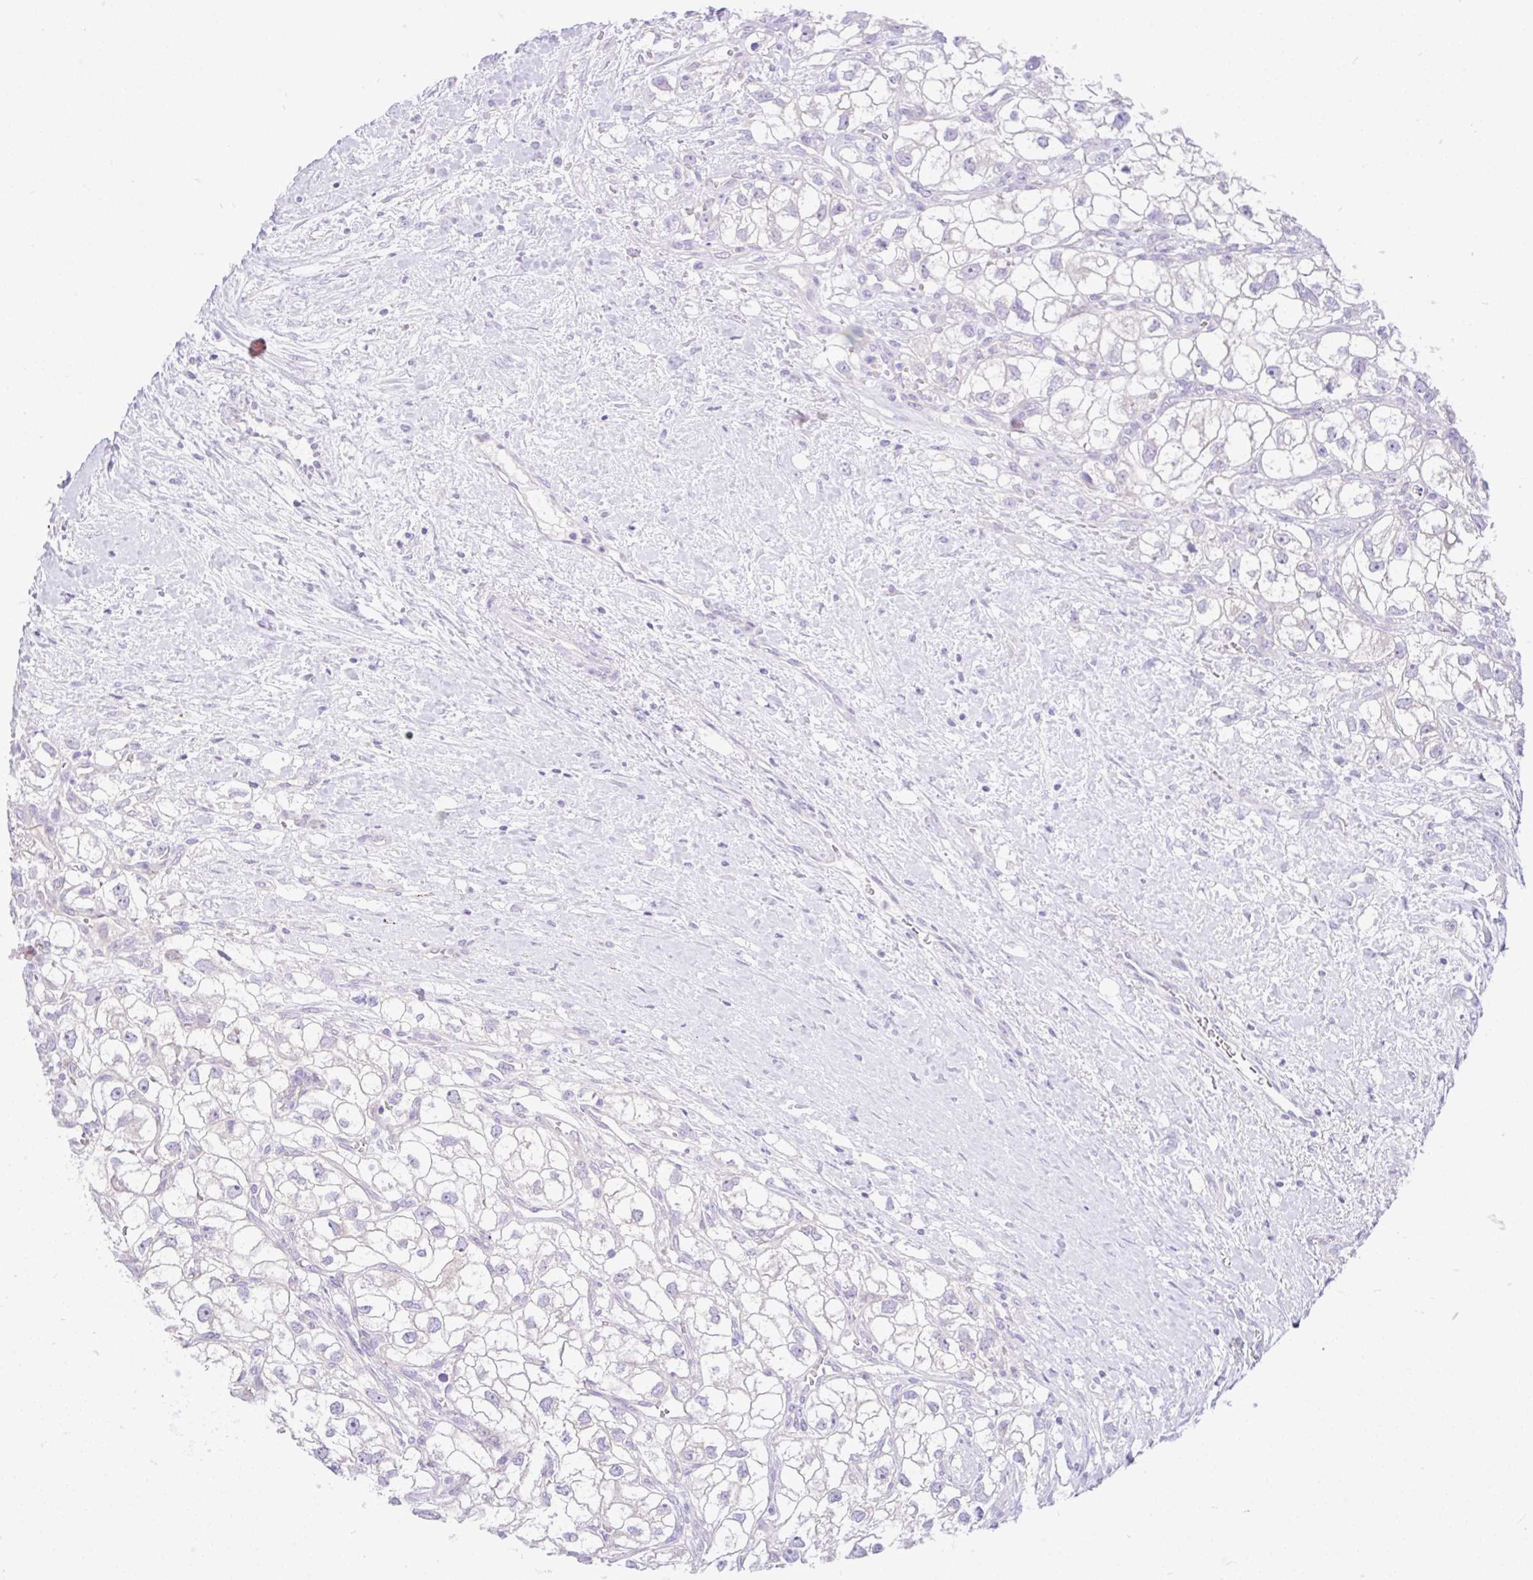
{"staining": {"intensity": "negative", "quantity": "none", "location": "none"}, "tissue": "renal cancer", "cell_type": "Tumor cells", "image_type": "cancer", "snomed": [{"axis": "morphology", "description": "Adenocarcinoma, NOS"}, {"axis": "topography", "description": "Kidney"}], "caption": "Human renal cancer (adenocarcinoma) stained for a protein using IHC reveals no positivity in tumor cells.", "gene": "ZNF101", "patient": {"sex": "male", "age": 59}}